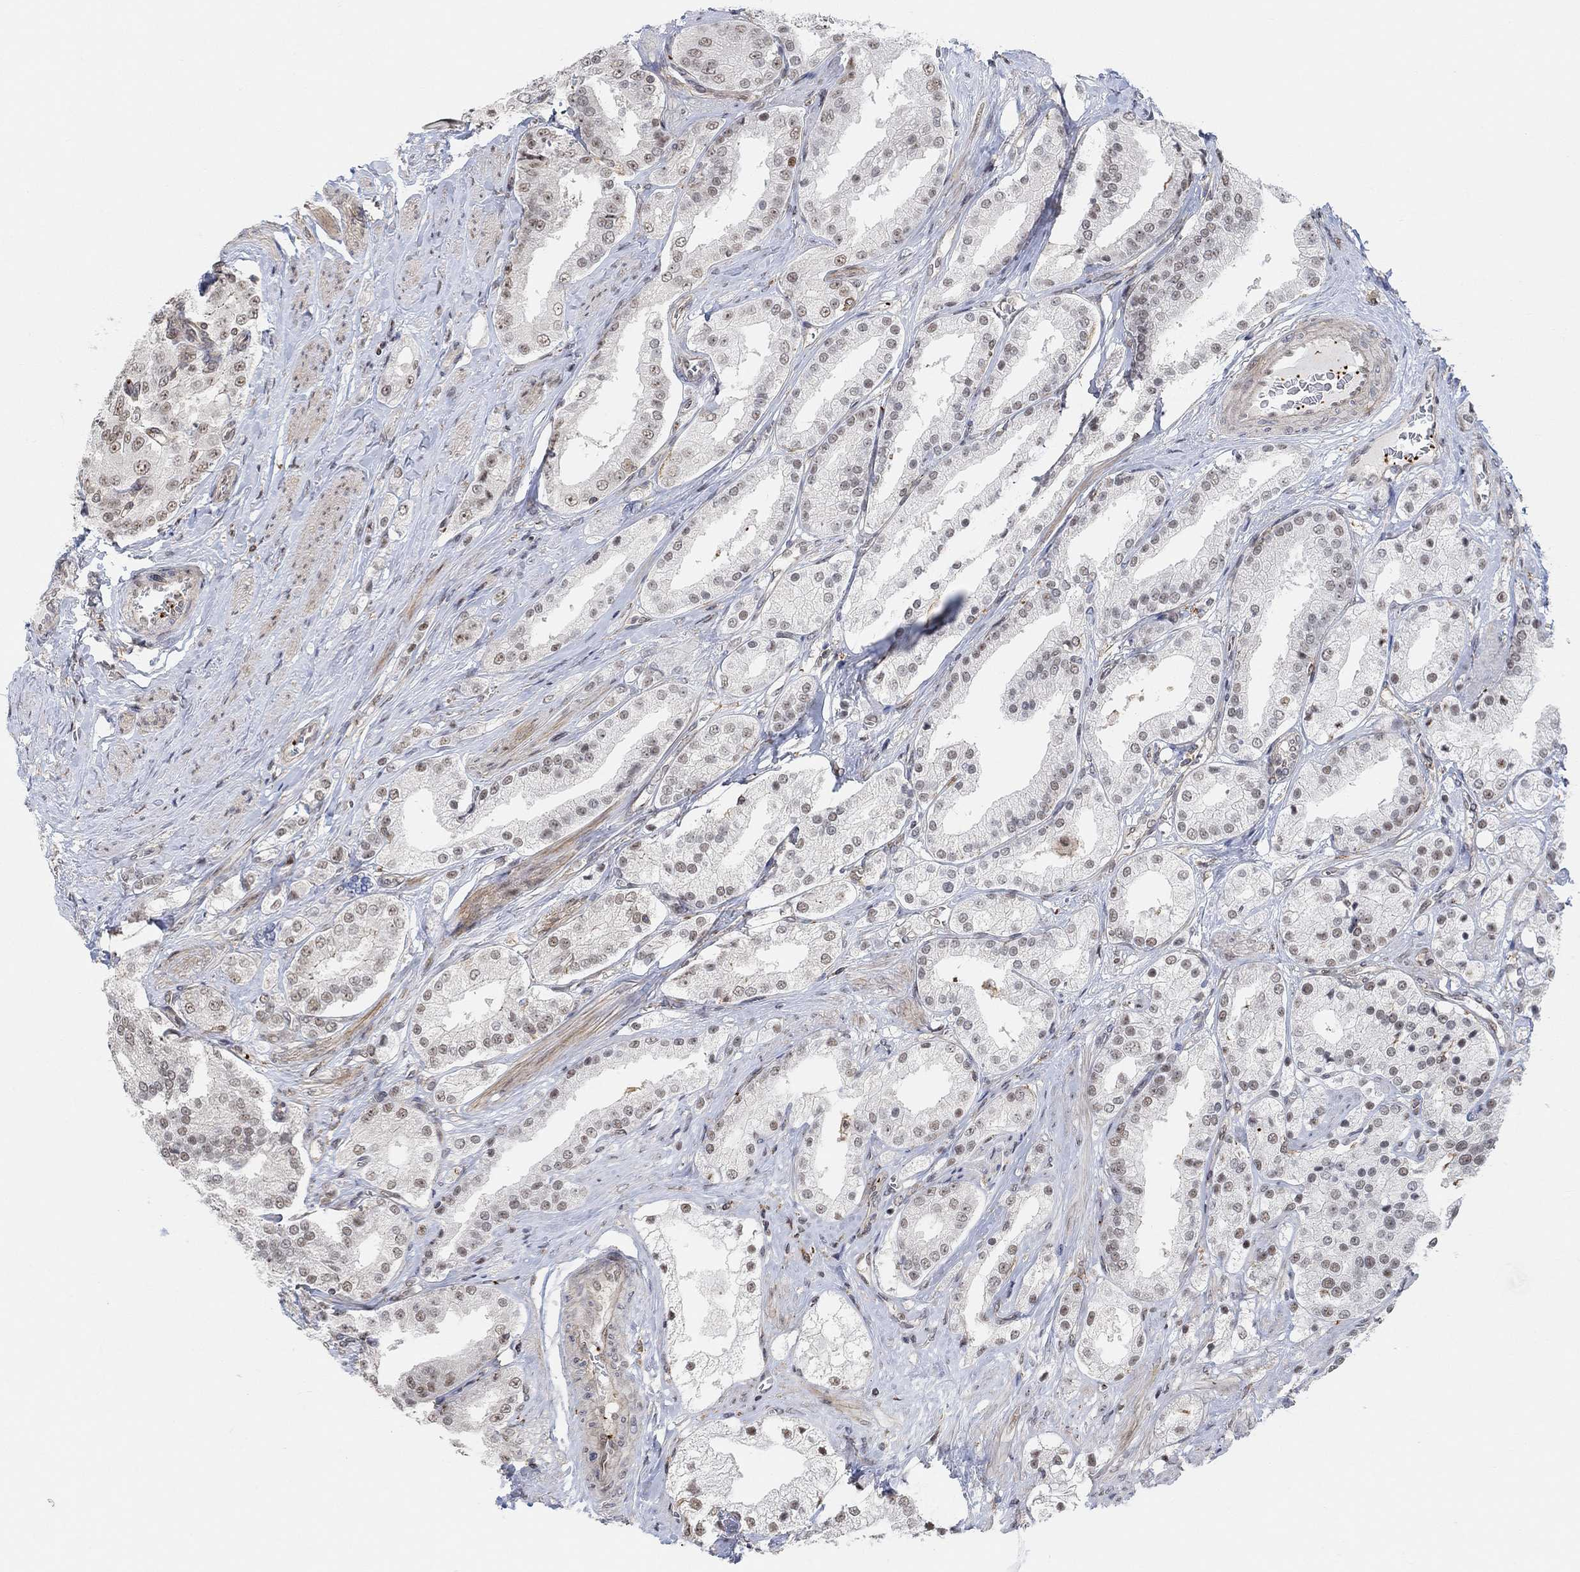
{"staining": {"intensity": "moderate", "quantity": "<25%", "location": "nuclear"}, "tissue": "prostate cancer", "cell_type": "Tumor cells", "image_type": "cancer", "snomed": [{"axis": "morphology", "description": "Adenocarcinoma, NOS"}, {"axis": "topography", "description": "Prostate and seminal vesicle, NOS"}, {"axis": "topography", "description": "Prostate"}], "caption": "A brown stain labels moderate nuclear staining of a protein in human adenocarcinoma (prostate) tumor cells.", "gene": "PWWP2B", "patient": {"sex": "male", "age": 67}}